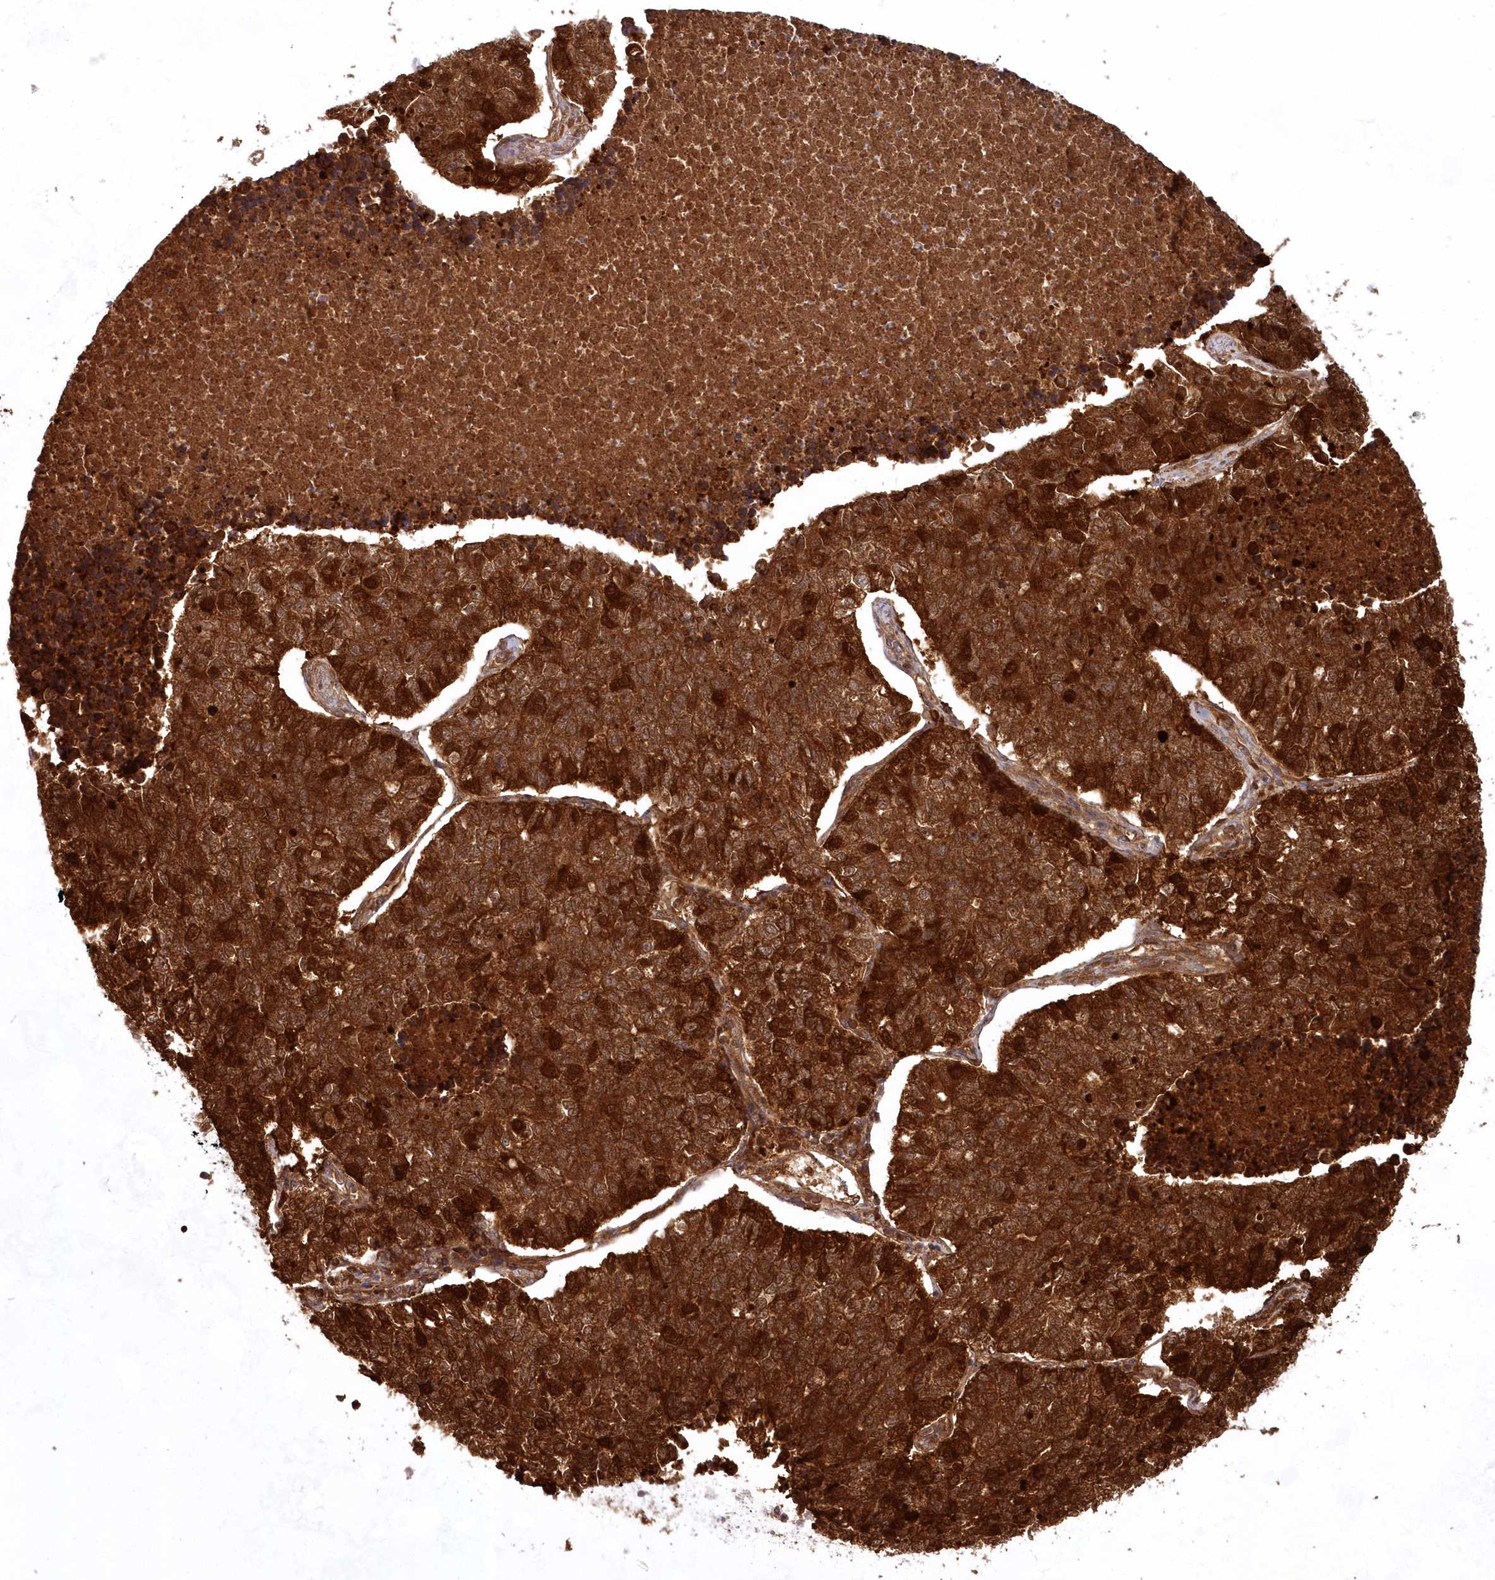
{"staining": {"intensity": "strong", "quantity": ">75%", "location": "cytoplasmic/membranous"}, "tissue": "lung cancer", "cell_type": "Tumor cells", "image_type": "cancer", "snomed": [{"axis": "morphology", "description": "Adenocarcinoma, NOS"}, {"axis": "topography", "description": "Lung"}], "caption": "Lung cancer stained with immunohistochemistry (IHC) shows strong cytoplasmic/membranous positivity in about >75% of tumor cells.", "gene": "IMPA1", "patient": {"sex": "male", "age": 49}}